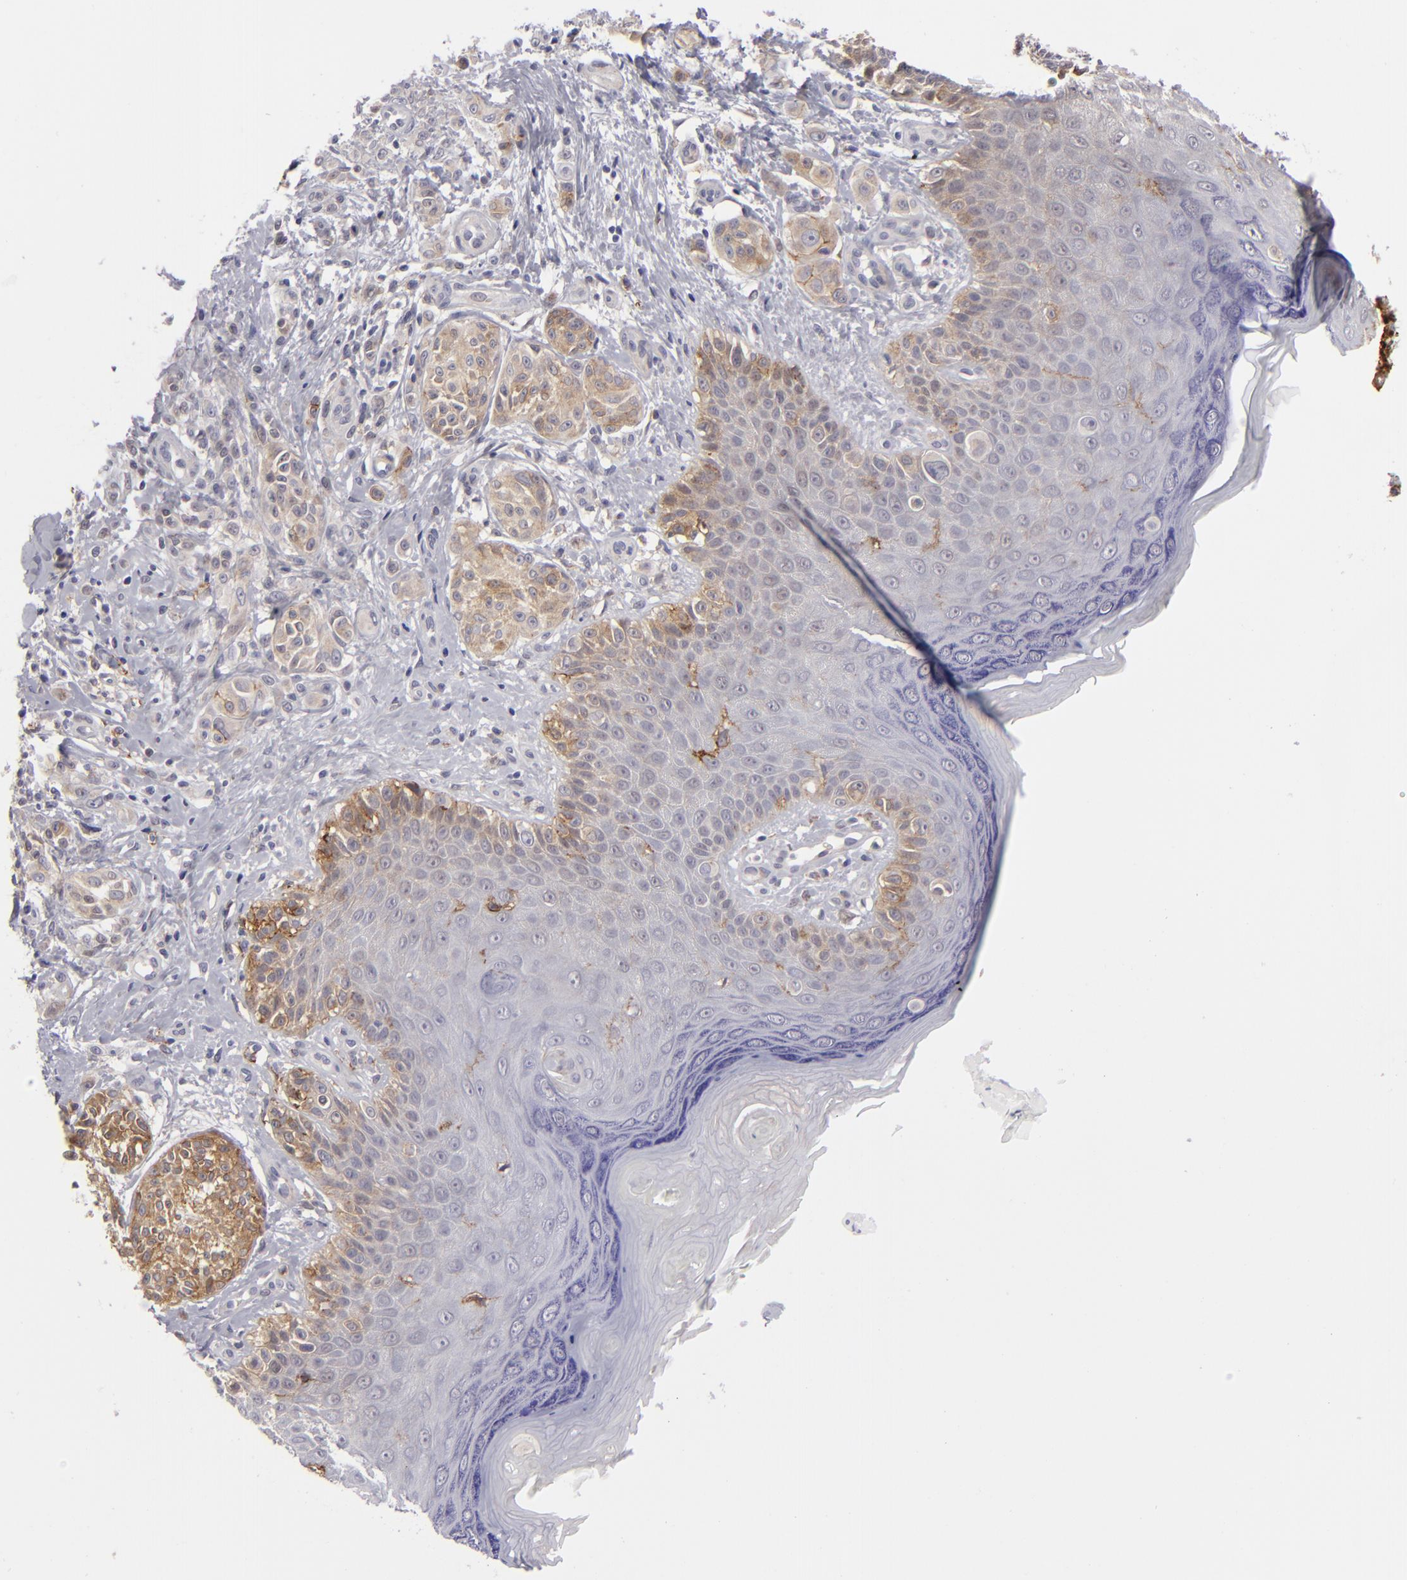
{"staining": {"intensity": "weak", "quantity": "25%-75%", "location": "cytoplasmic/membranous"}, "tissue": "melanoma", "cell_type": "Tumor cells", "image_type": "cancer", "snomed": [{"axis": "morphology", "description": "Malignant melanoma, NOS"}, {"axis": "topography", "description": "Skin"}], "caption": "High-power microscopy captured an immunohistochemistry image of melanoma, revealing weak cytoplasmic/membranous expression in about 25%-75% of tumor cells. Using DAB (brown) and hematoxylin (blue) stains, captured at high magnification using brightfield microscopy.", "gene": "ALCAM", "patient": {"sex": "male", "age": 57}}